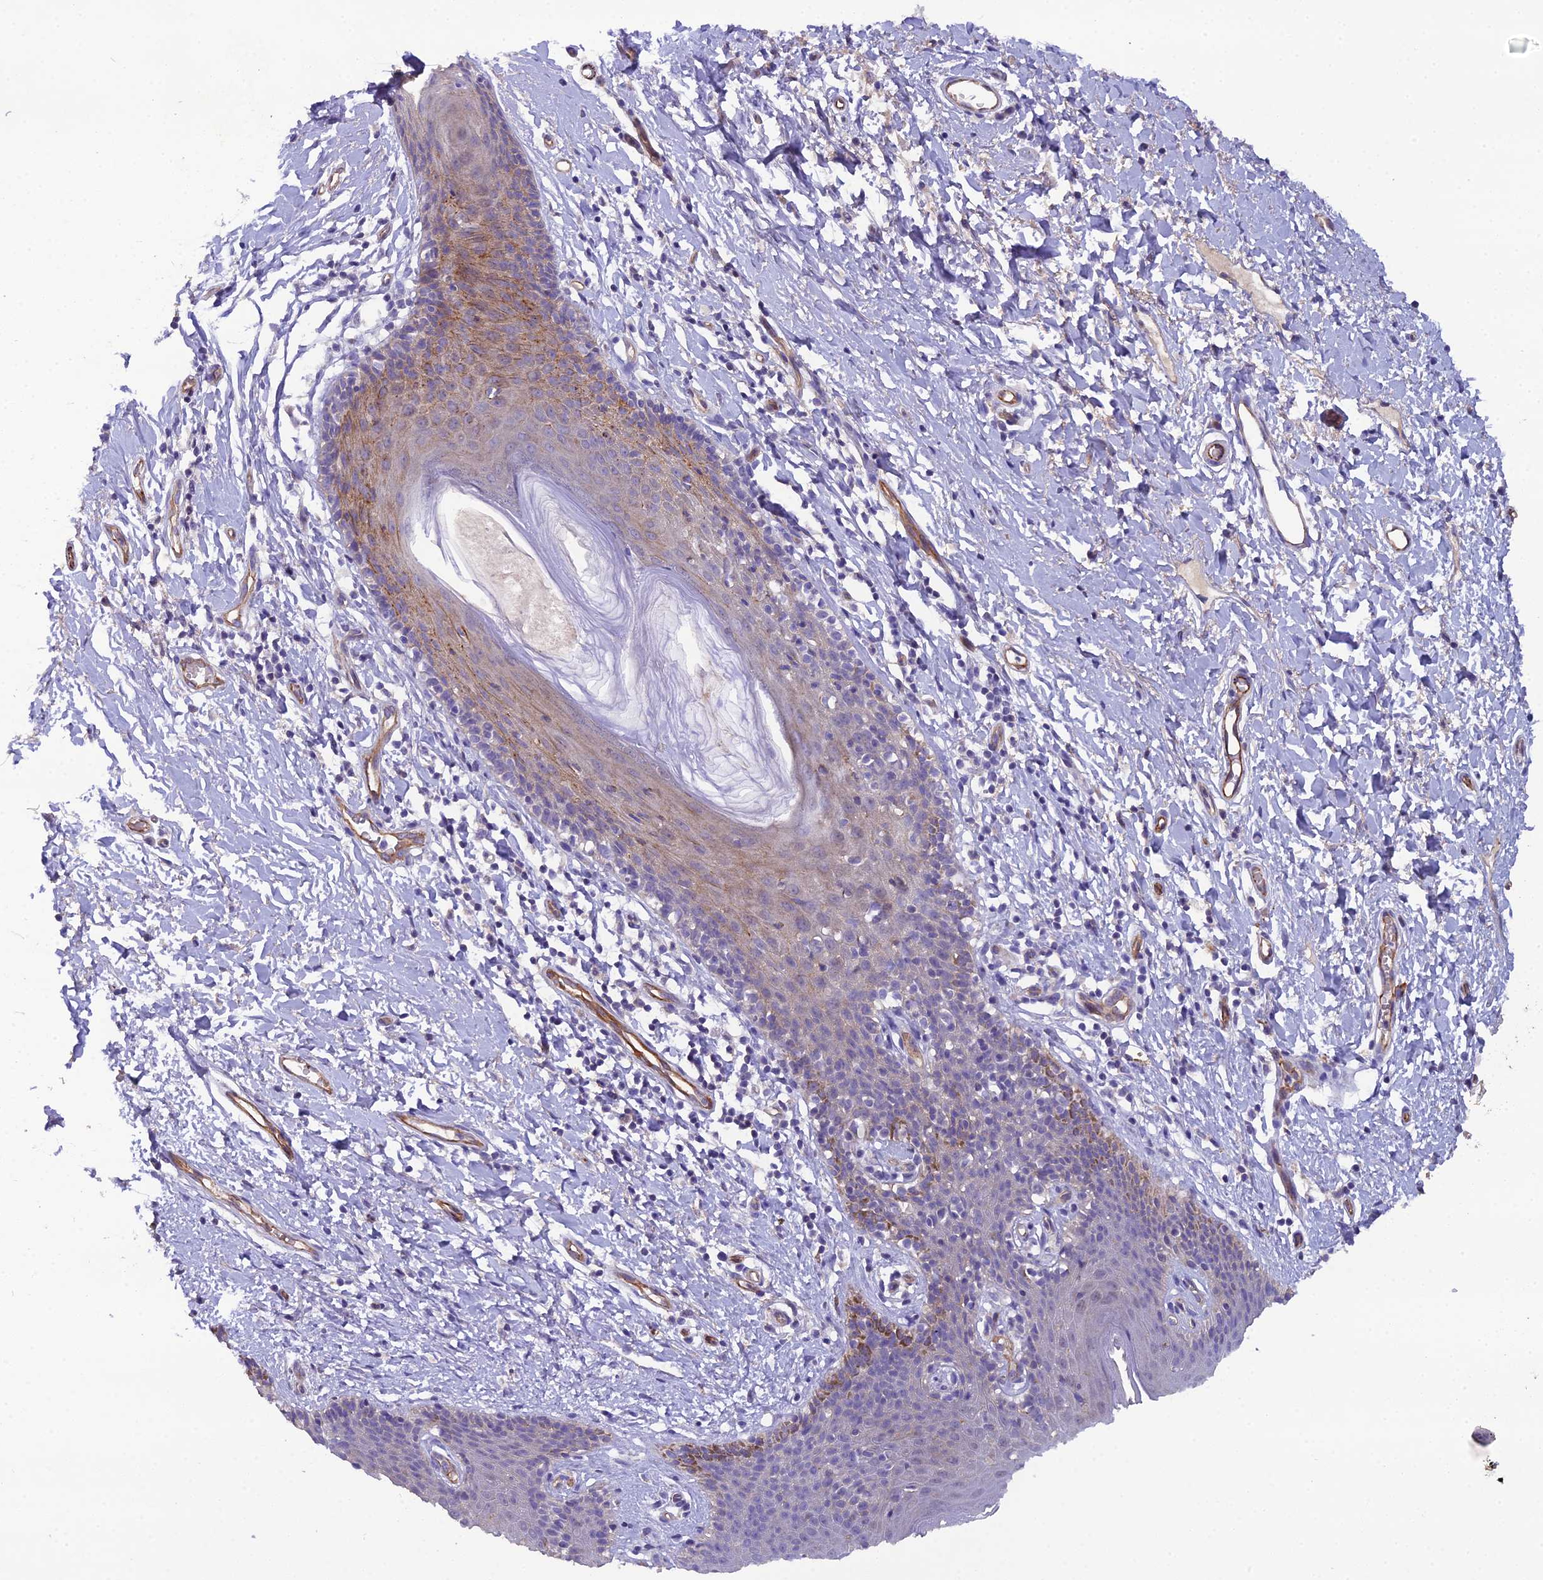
{"staining": {"intensity": "weak", "quantity": "25%-75%", "location": "cytoplasmic/membranous"}, "tissue": "skin", "cell_type": "Epidermal cells", "image_type": "normal", "snomed": [{"axis": "morphology", "description": "Normal tissue, NOS"}, {"axis": "topography", "description": "Vulva"}], "caption": "IHC staining of benign skin, which reveals low levels of weak cytoplasmic/membranous positivity in approximately 25%-75% of epidermal cells indicating weak cytoplasmic/membranous protein staining. The staining was performed using DAB (brown) for protein detection and nuclei were counterstained in hematoxylin (blue).", "gene": "CFAP47", "patient": {"sex": "female", "age": 66}}